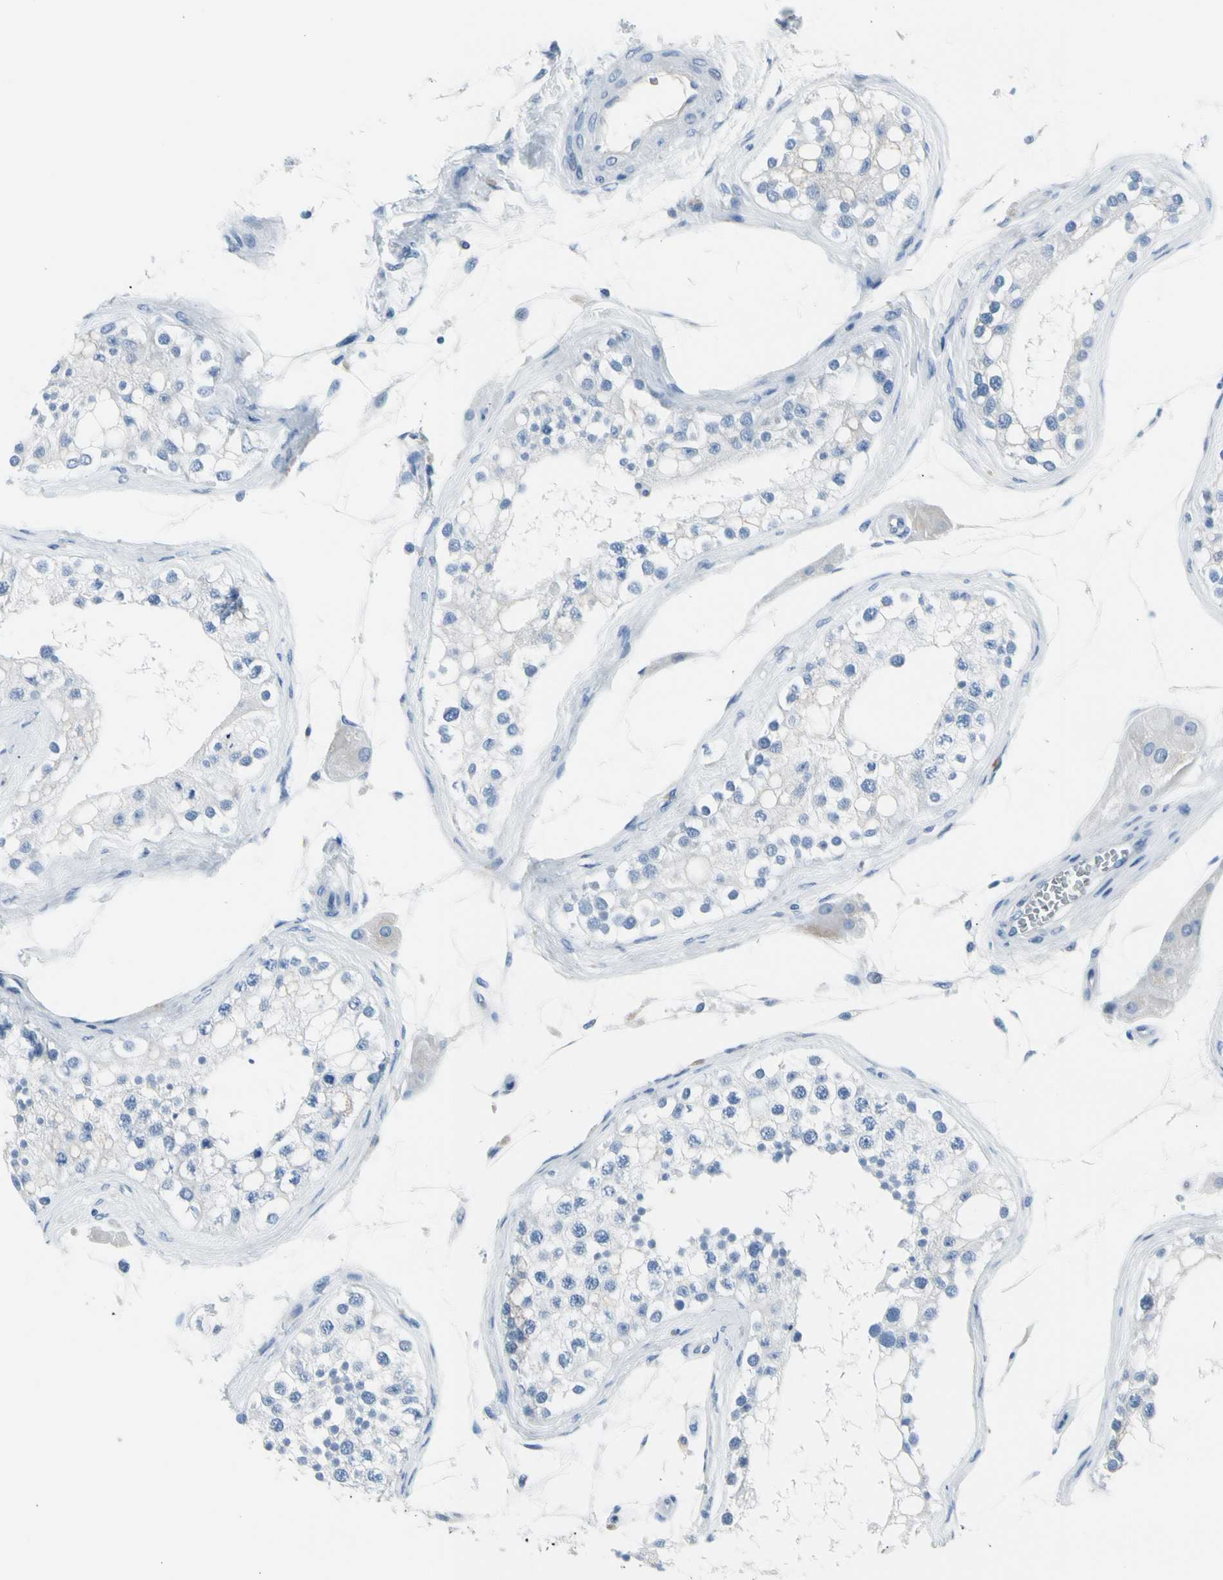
{"staining": {"intensity": "negative", "quantity": "none", "location": "none"}, "tissue": "testis", "cell_type": "Cells in seminiferous ducts", "image_type": "normal", "snomed": [{"axis": "morphology", "description": "Normal tissue, NOS"}, {"axis": "topography", "description": "Testis"}], "caption": "IHC of benign human testis shows no expression in cells in seminiferous ducts. (DAB immunohistochemistry visualized using brightfield microscopy, high magnification).", "gene": "TPO", "patient": {"sex": "male", "age": 68}}